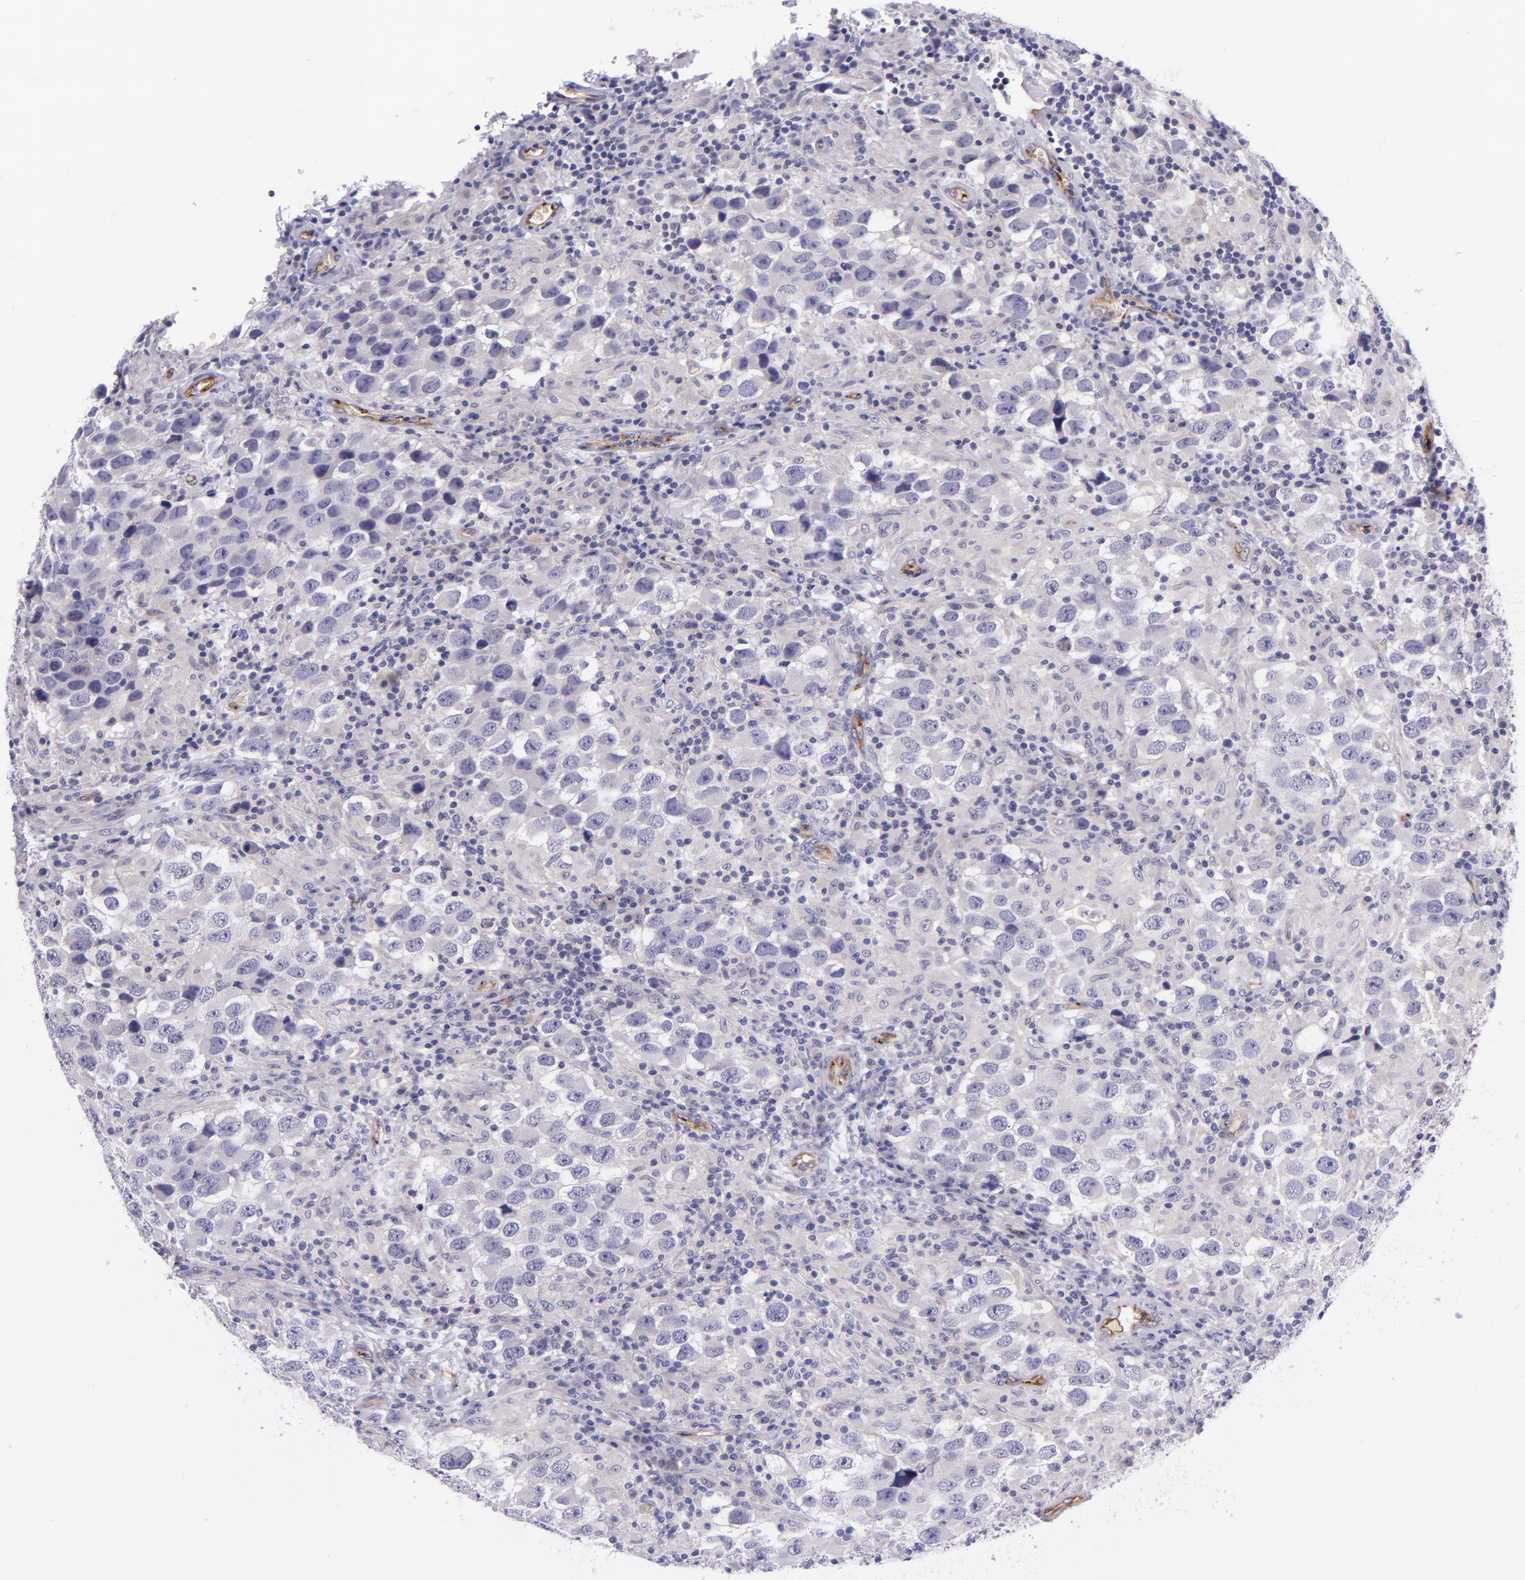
{"staining": {"intensity": "negative", "quantity": "none", "location": "none"}, "tissue": "testis cancer", "cell_type": "Tumor cells", "image_type": "cancer", "snomed": [{"axis": "morphology", "description": "Carcinoma, Embryonal, NOS"}, {"axis": "topography", "description": "Testis"}], "caption": "This is an immunohistochemistry (IHC) micrograph of testis cancer. There is no positivity in tumor cells.", "gene": "NOS3", "patient": {"sex": "male", "age": 21}}